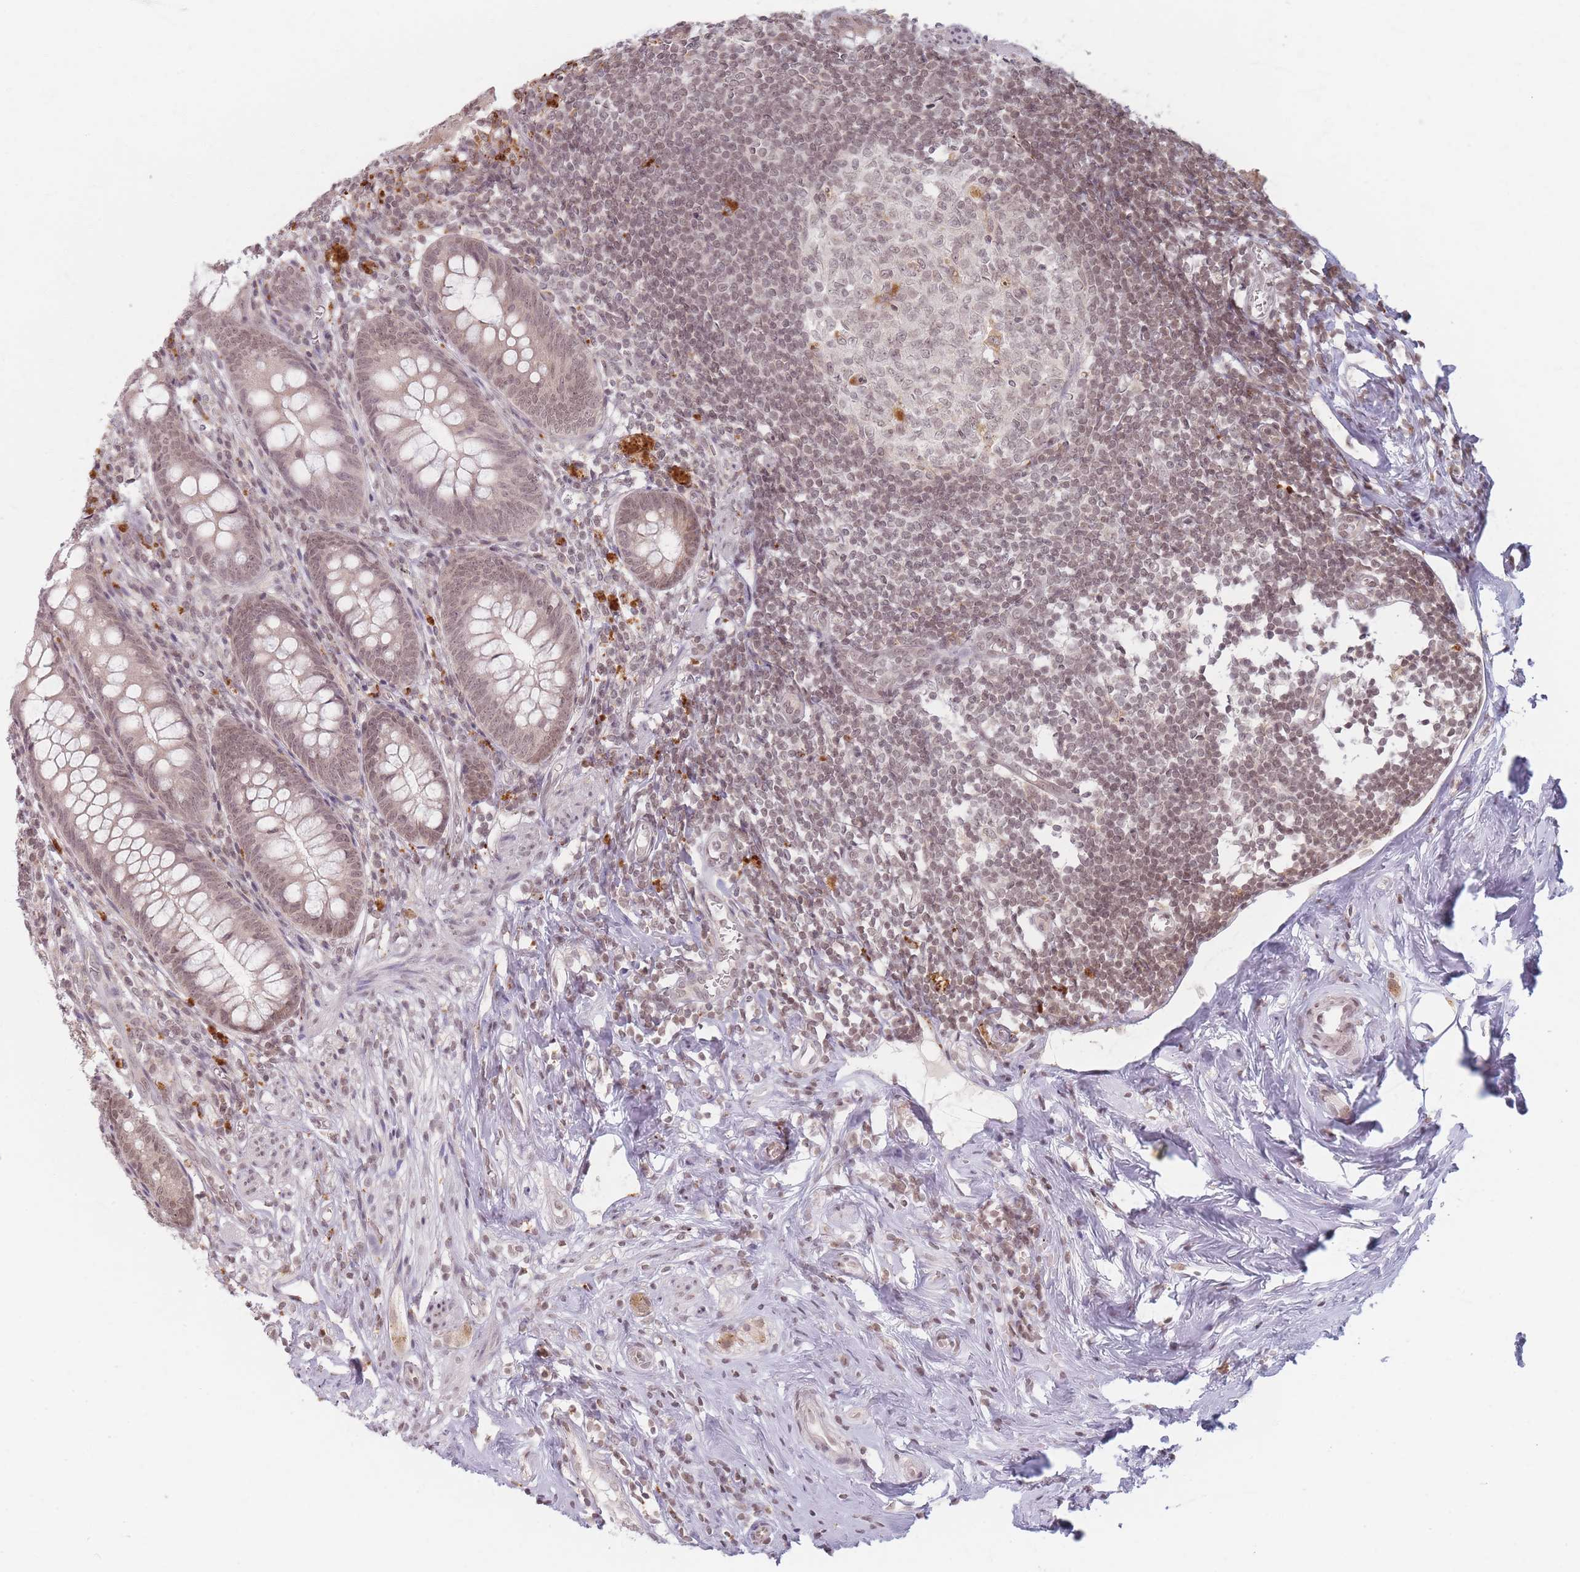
{"staining": {"intensity": "weak", "quantity": ">75%", "location": "nuclear"}, "tissue": "appendix", "cell_type": "Glandular cells", "image_type": "normal", "snomed": [{"axis": "morphology", "description": "Normal tissue, NOS"}, {"axis": "topography", "description": "Appendix"}], "caption": "Immunohistochemistry of benign appendix reveals low levels of weak nuclear staining in about >75% of glandular cells.", "gene": "SPATA45", "patient": {"sex": "female", "age": 51}}